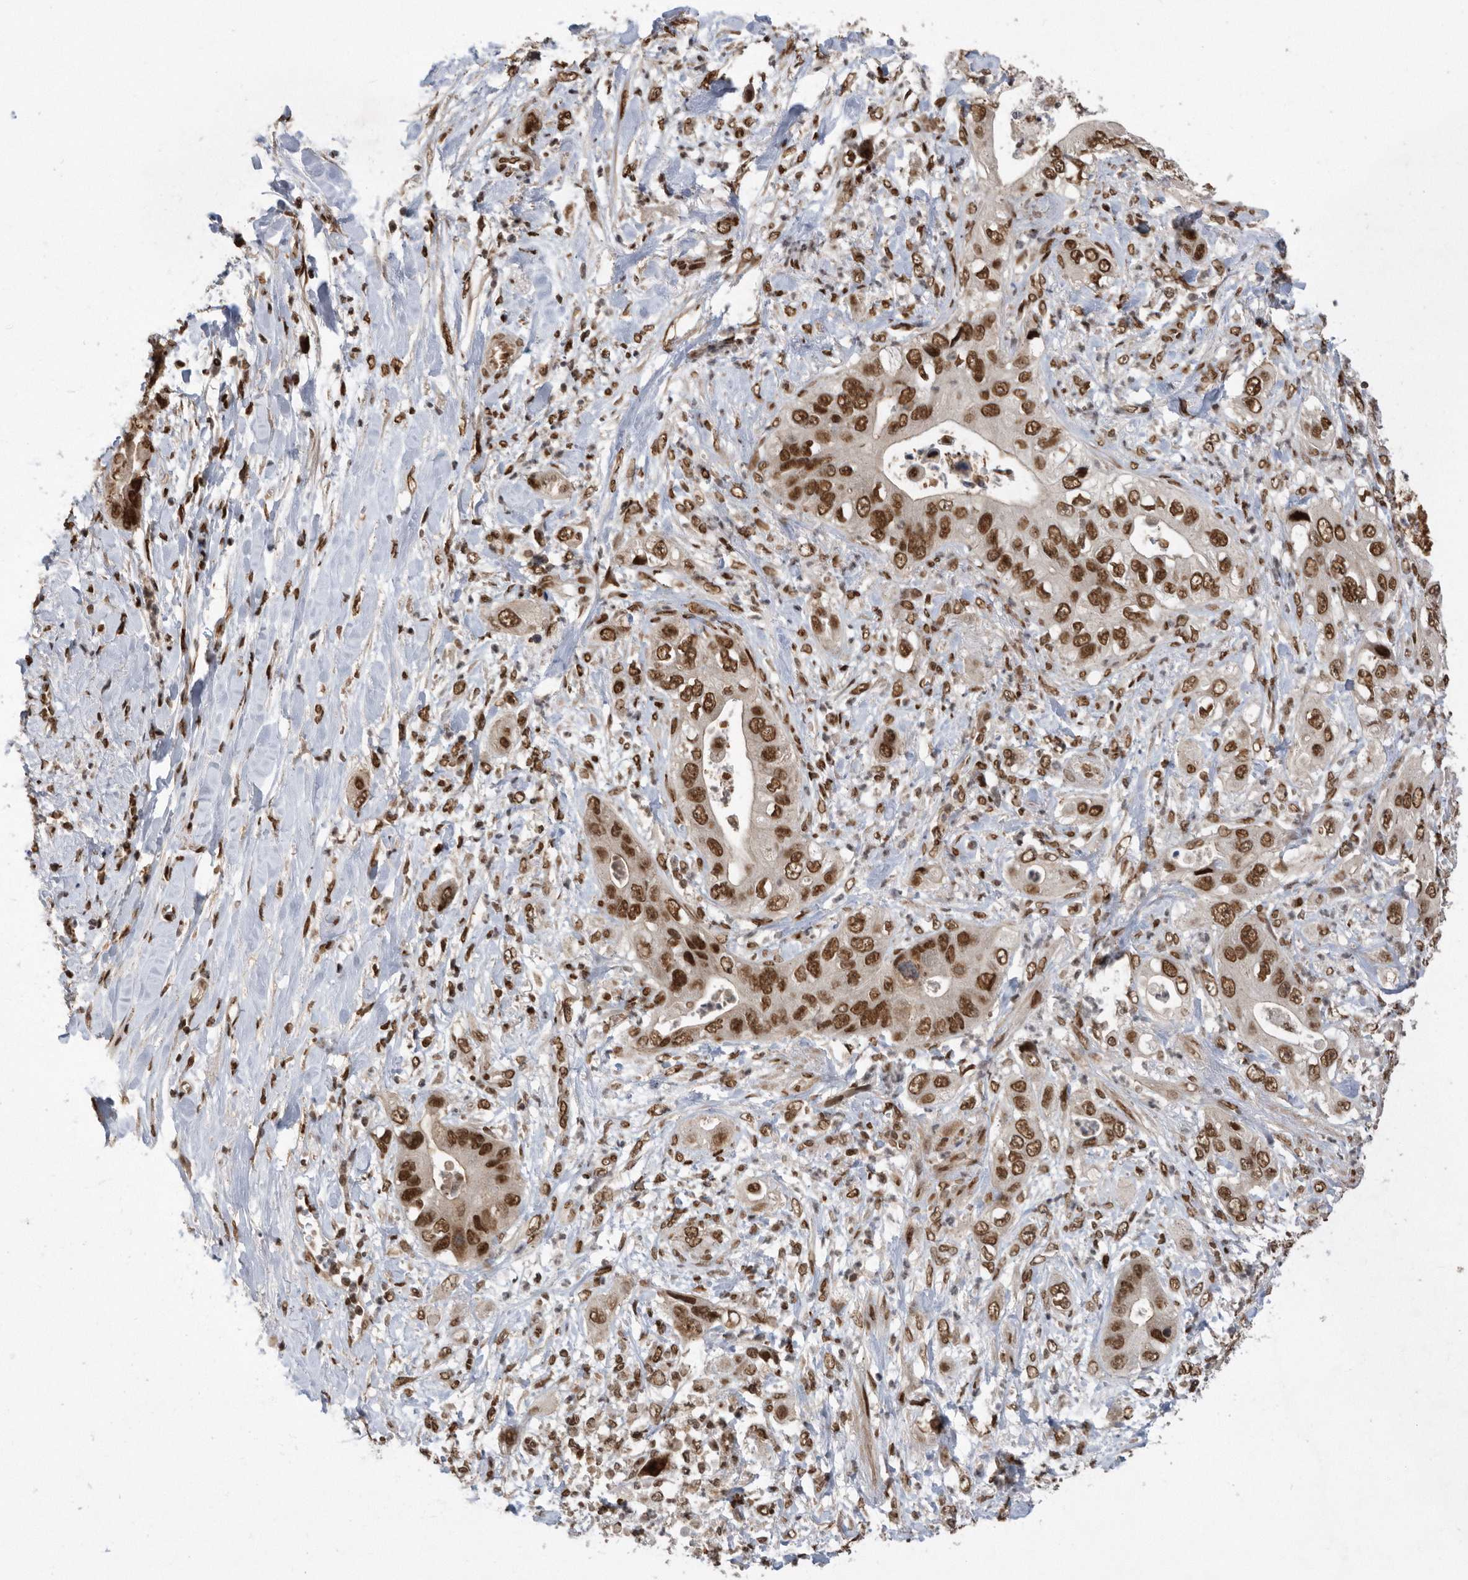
{"staining": {"intensity": "strong", "quantity": ">75%", "location": "nuclear"}, "tissue": "pancreatic cancer", "cell_type": "Tumor cells", "image_type": "cancer", "snomed": [{"axis": "morphology", "description": "Adenocarcinoma, NOS"}, {"axis": "topography", "description": "Pancreas"}], "caption": "Pancreatic cancer (adenocarcinoma) tissue exhibits strong nuclear staining in approximately >75% of tumor cells, visualized by immunohistochemistry.", "gene": "TDRD3", "patient": {"sex": "female", "age": 78}}